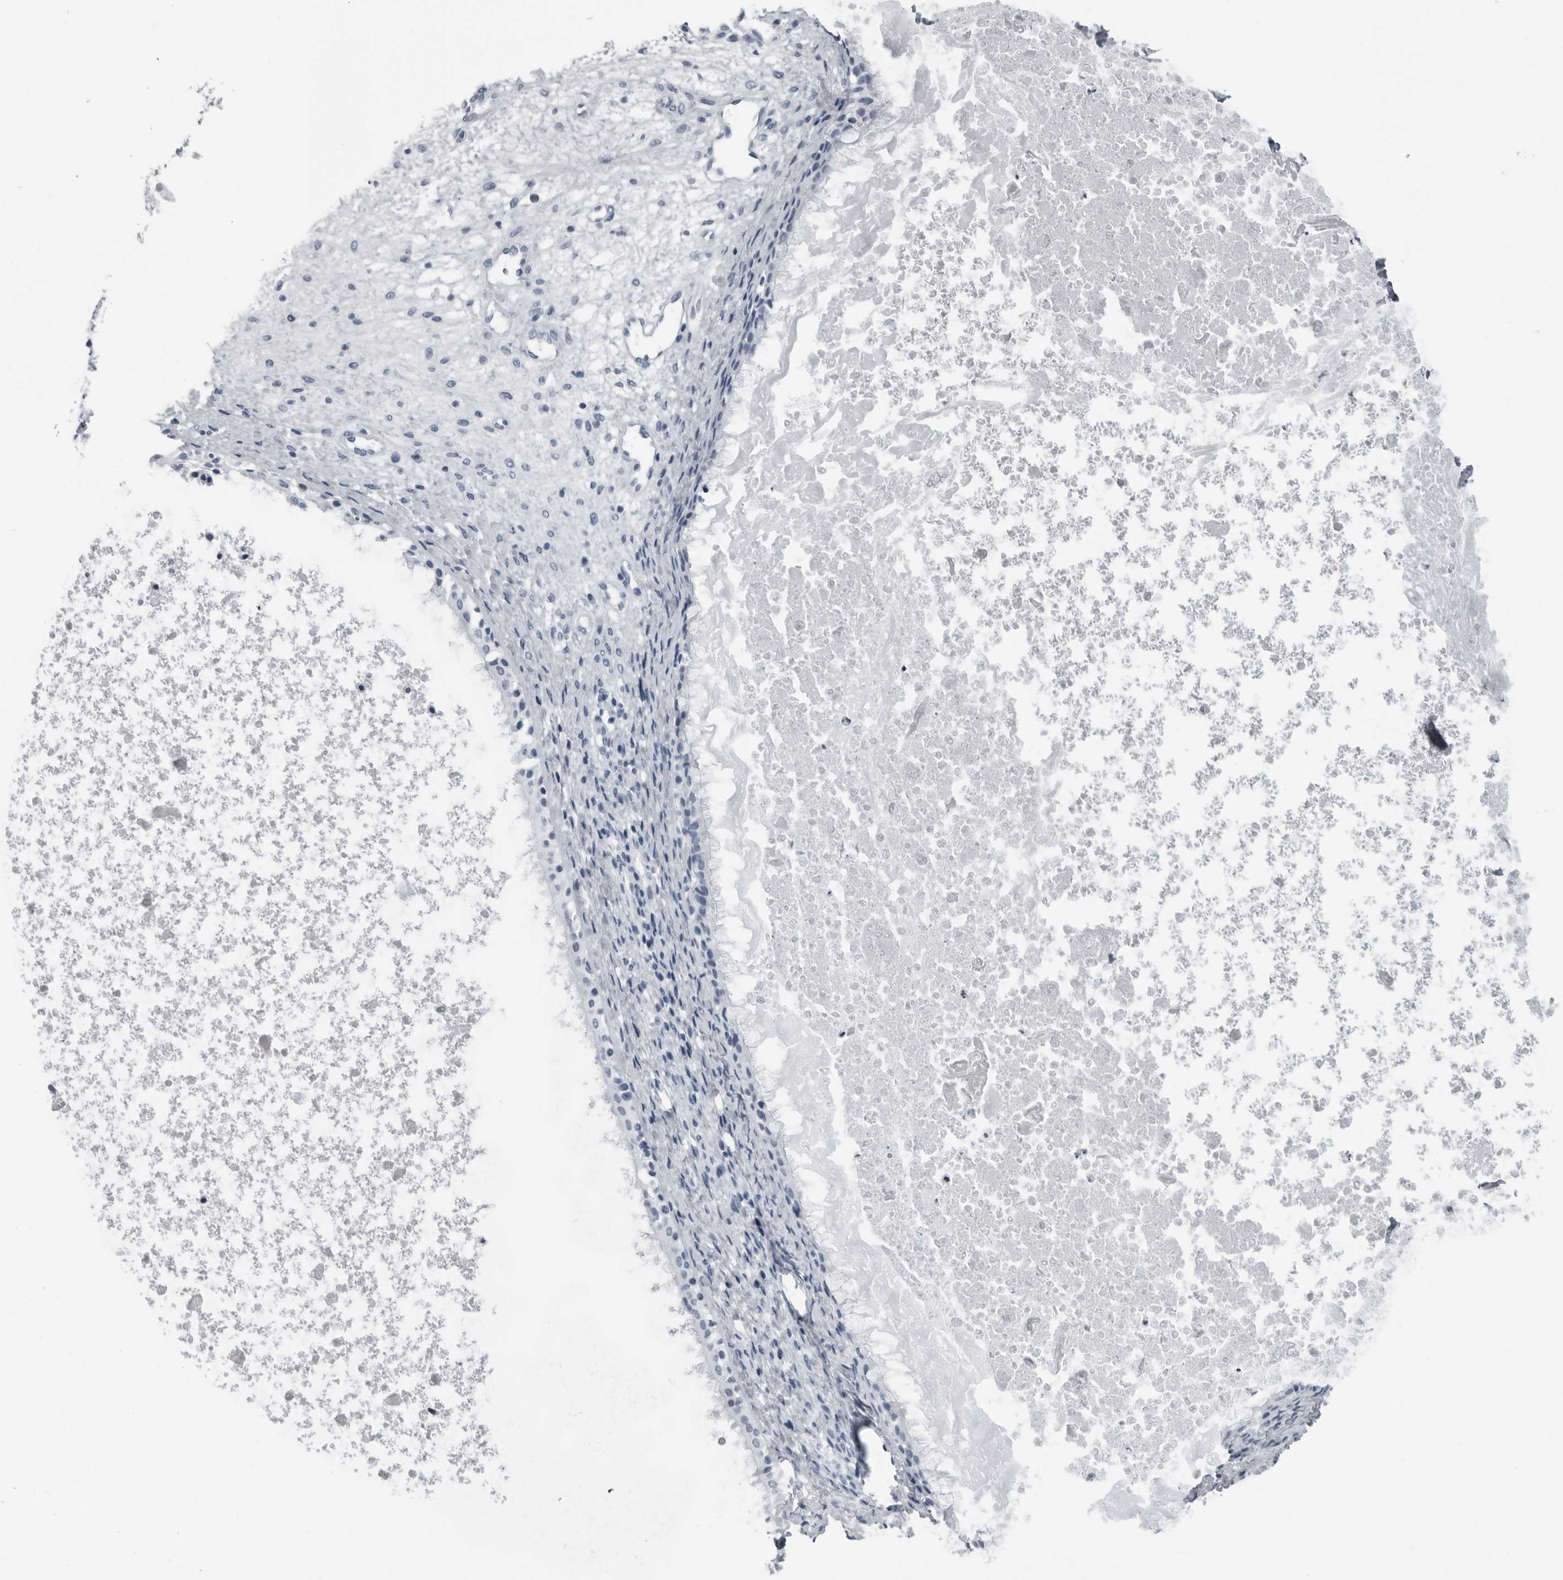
{"staining": {"intensity": "negative", "quantity": "none", "location": "none"}, "tissue": "nasopharynx", "cell_type": "Respiratory epithelial cells", "image_type": "normal", "snomed": [{"axis": "morphology", "description": "Normal tissue, NOS"}, {"axis": "topography", "description": "Nasopharynx"}], "caption": "A micrograph of human nasopharynx is negative for staining in respiratory epithelial cells.", "gene": "PRSS1", "patient": {"sex": "male", "age": 22}}